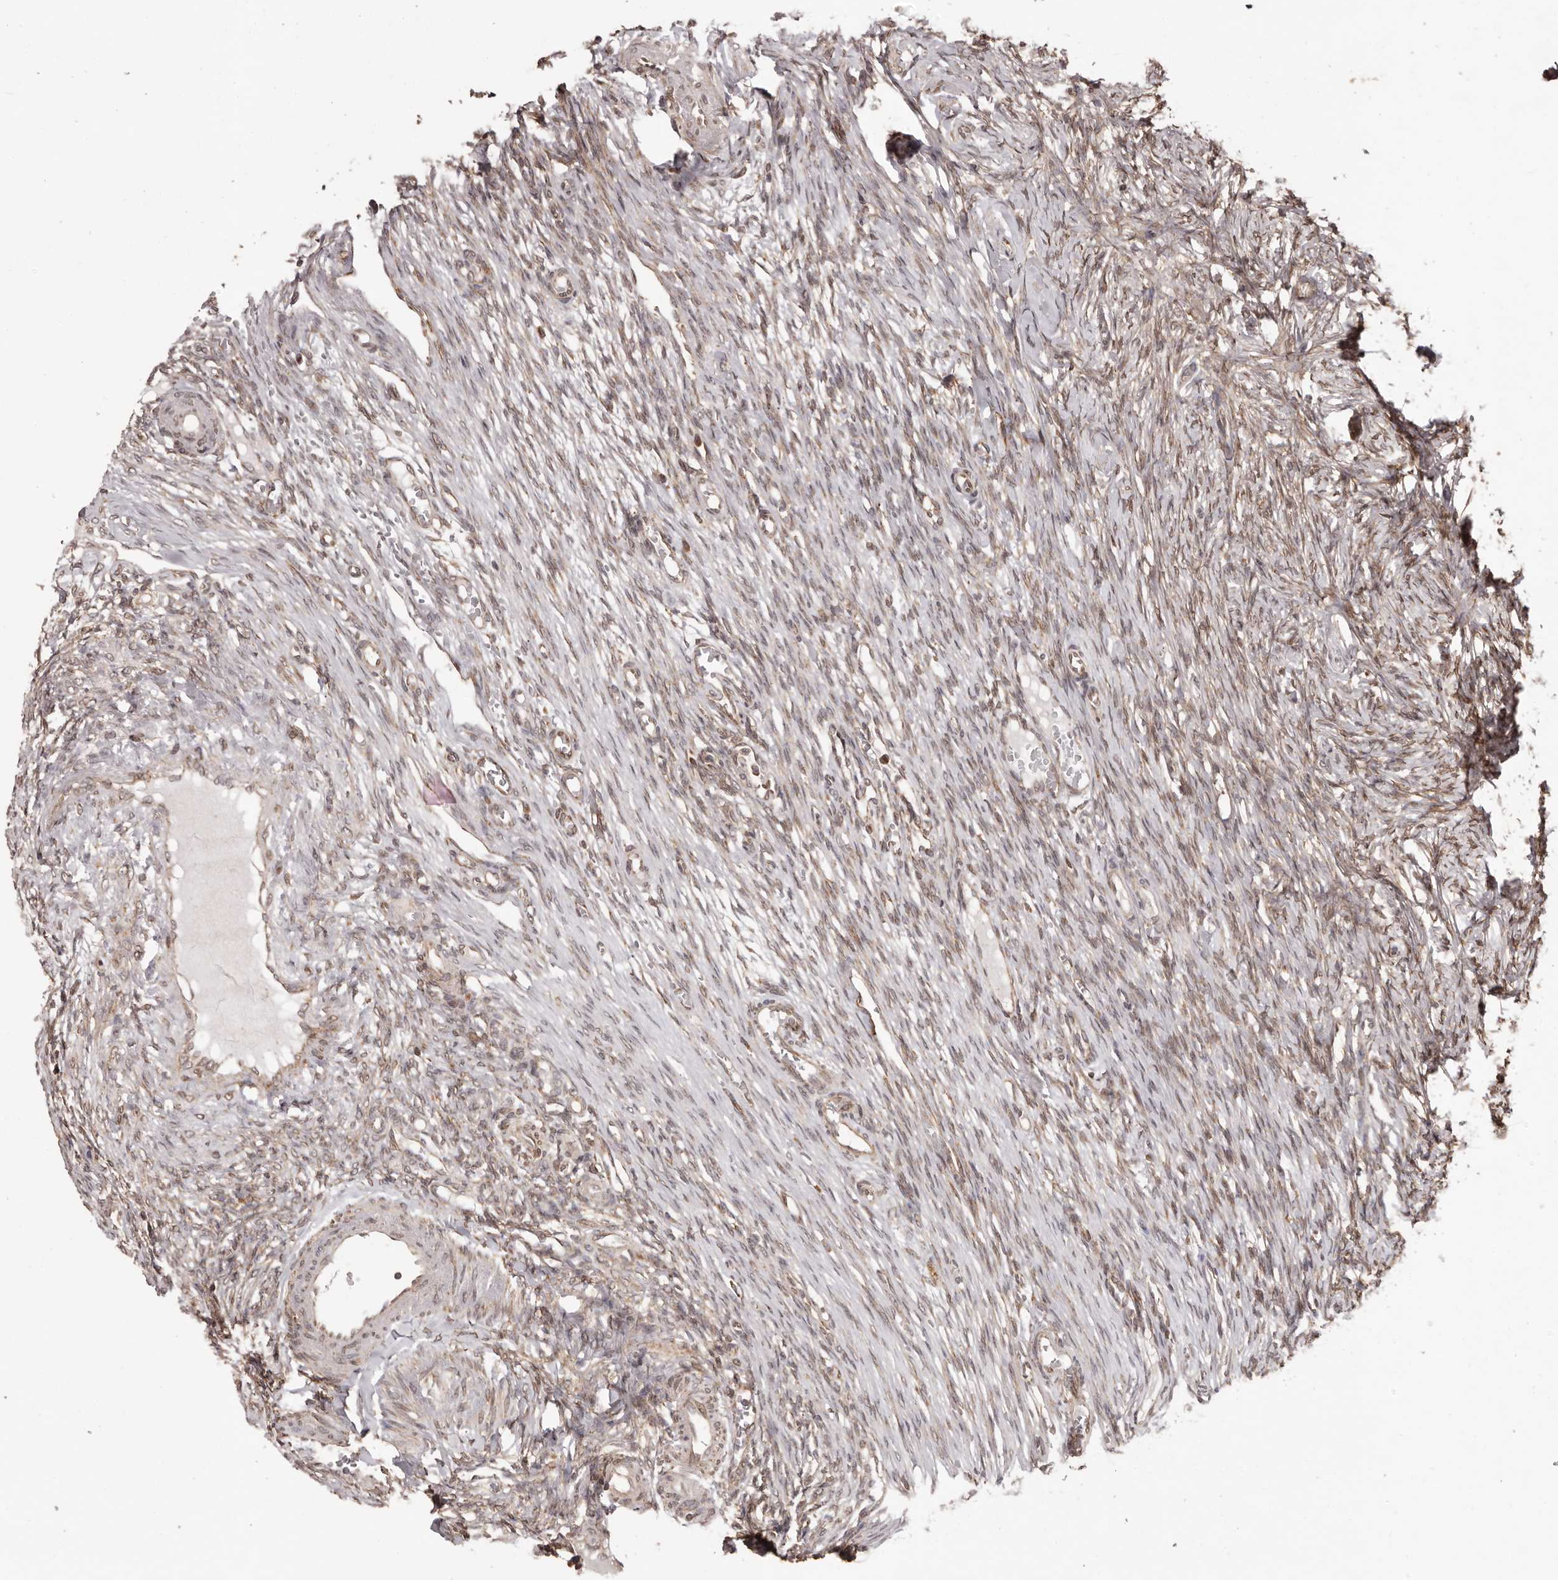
{"staining": {"intensity": "weak", "quantity": "25%-75%", "location": "cytoplasmic/membranous"}, "tissue": "ovary", "cell_type": "Ovarian stroma cells", "image_type": "normal", "snomed": [{"axis": "morphology", "description": "Adenocarcinoma, NOS"}, {"axis": "topography", "description": "Endometrium"}], "caption": "Immunohistochemical staining of normal human ovary displays low levels of weak cytoplasmic/membranous staining in about 25%-75% of ovarian stroma cells.", "gene": "CHRM2", "patient": {"sex": "female", "age": 32}}